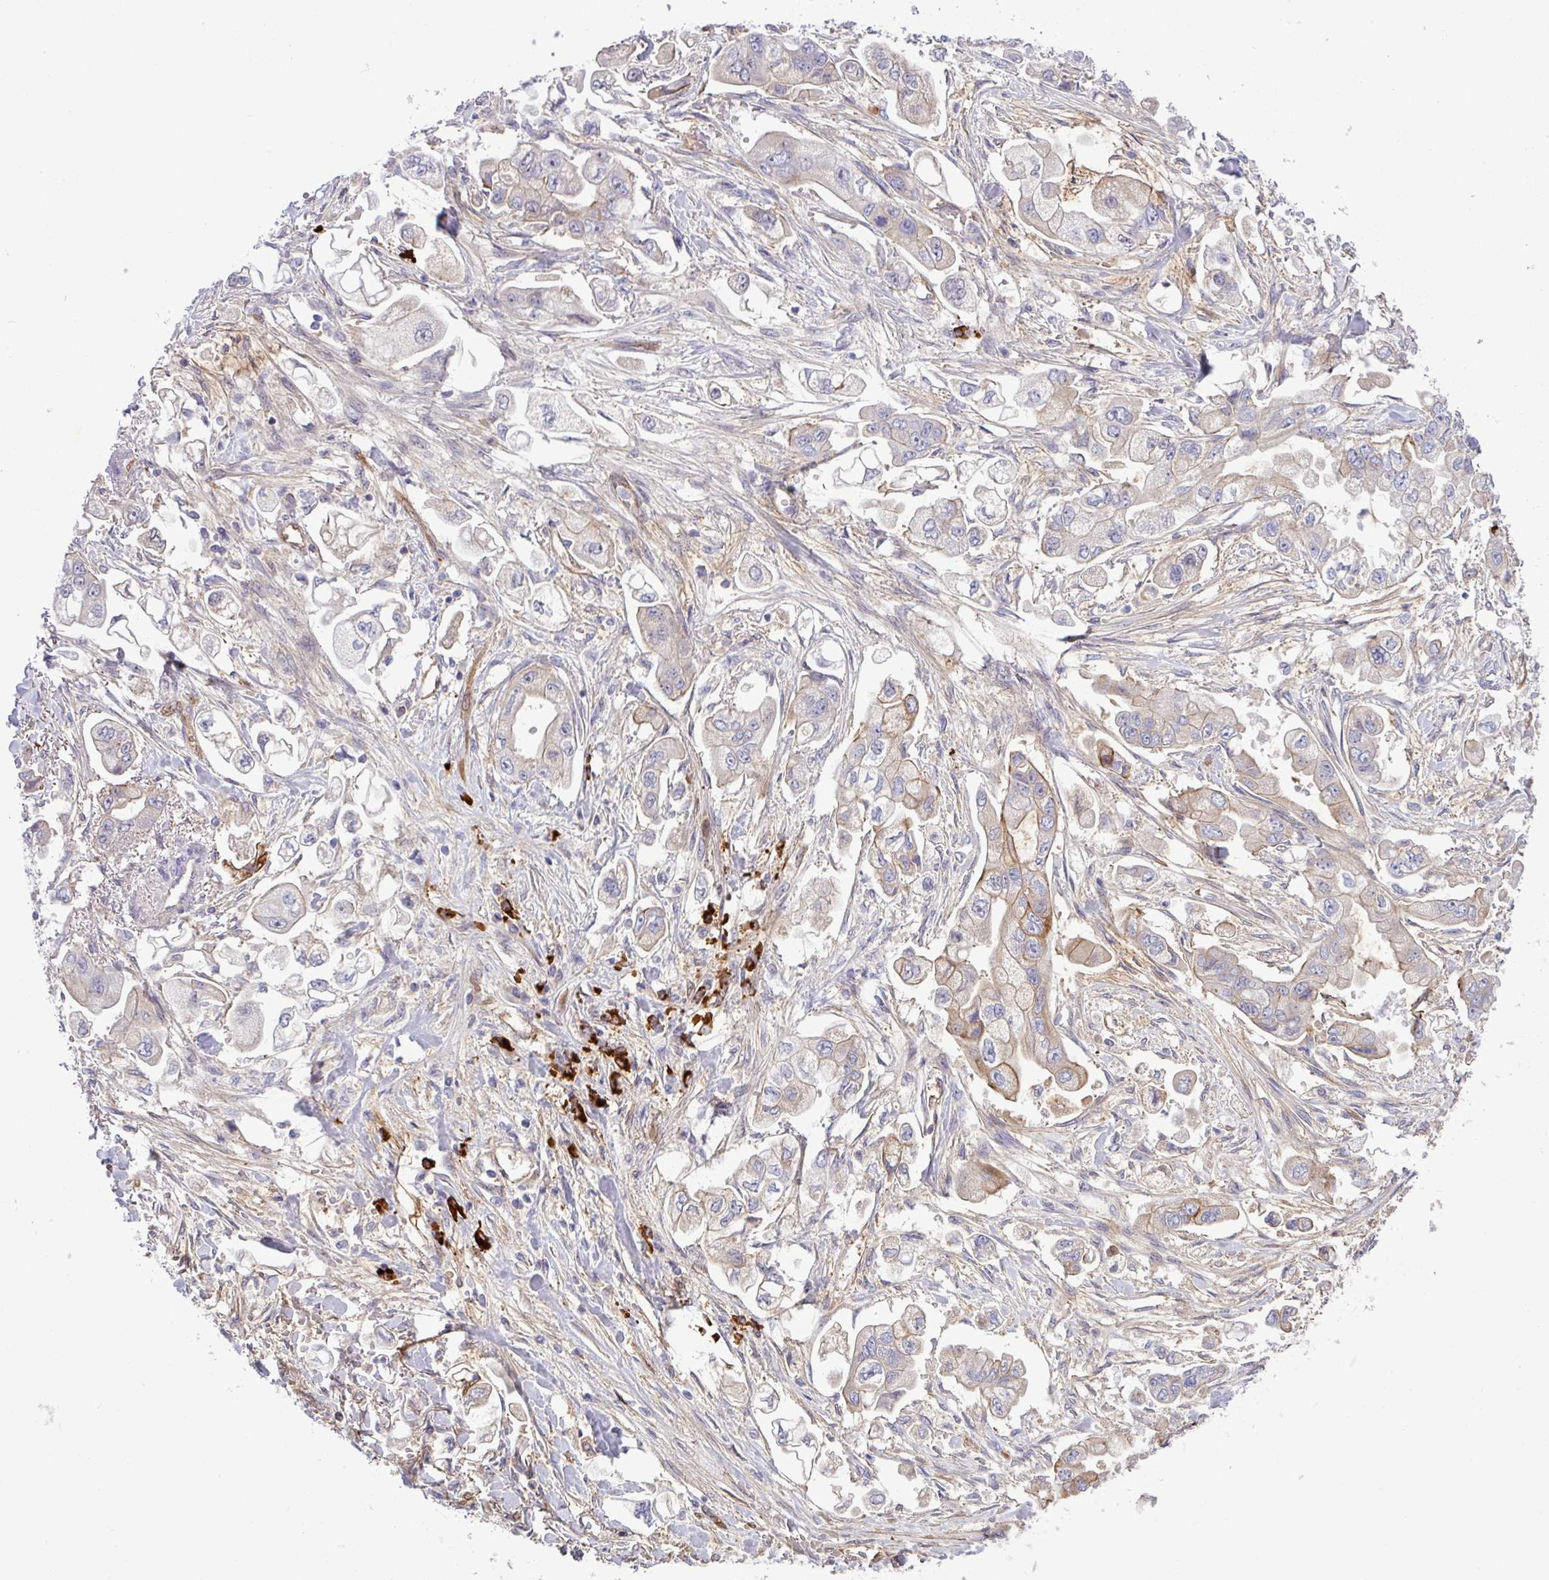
{"staining": {"intensity": "weak", "quantity": "<25%", "location": "cytoplasmic/membranous"}, "tissue": "stomach cancer", "cell_type": "Tumor cells", "image_type": "cancer", "snomed": [{"axis": "morphology", "description": "Adenocarcinoma, NOS"}, {"axis": "topography", "description": "Stomach"}], "caption": "This histopathology image is of stomach adenocarcinoma stained with immunohistochemistry to label a protein in brown with the nuclei are counter-stained blue. There is no positivity in tumor cells. (DAB immunohistochemistry (IHC), high magnification).", "gene": "B4GALNT4", "patient": {"sex": "male", "age": 62}}